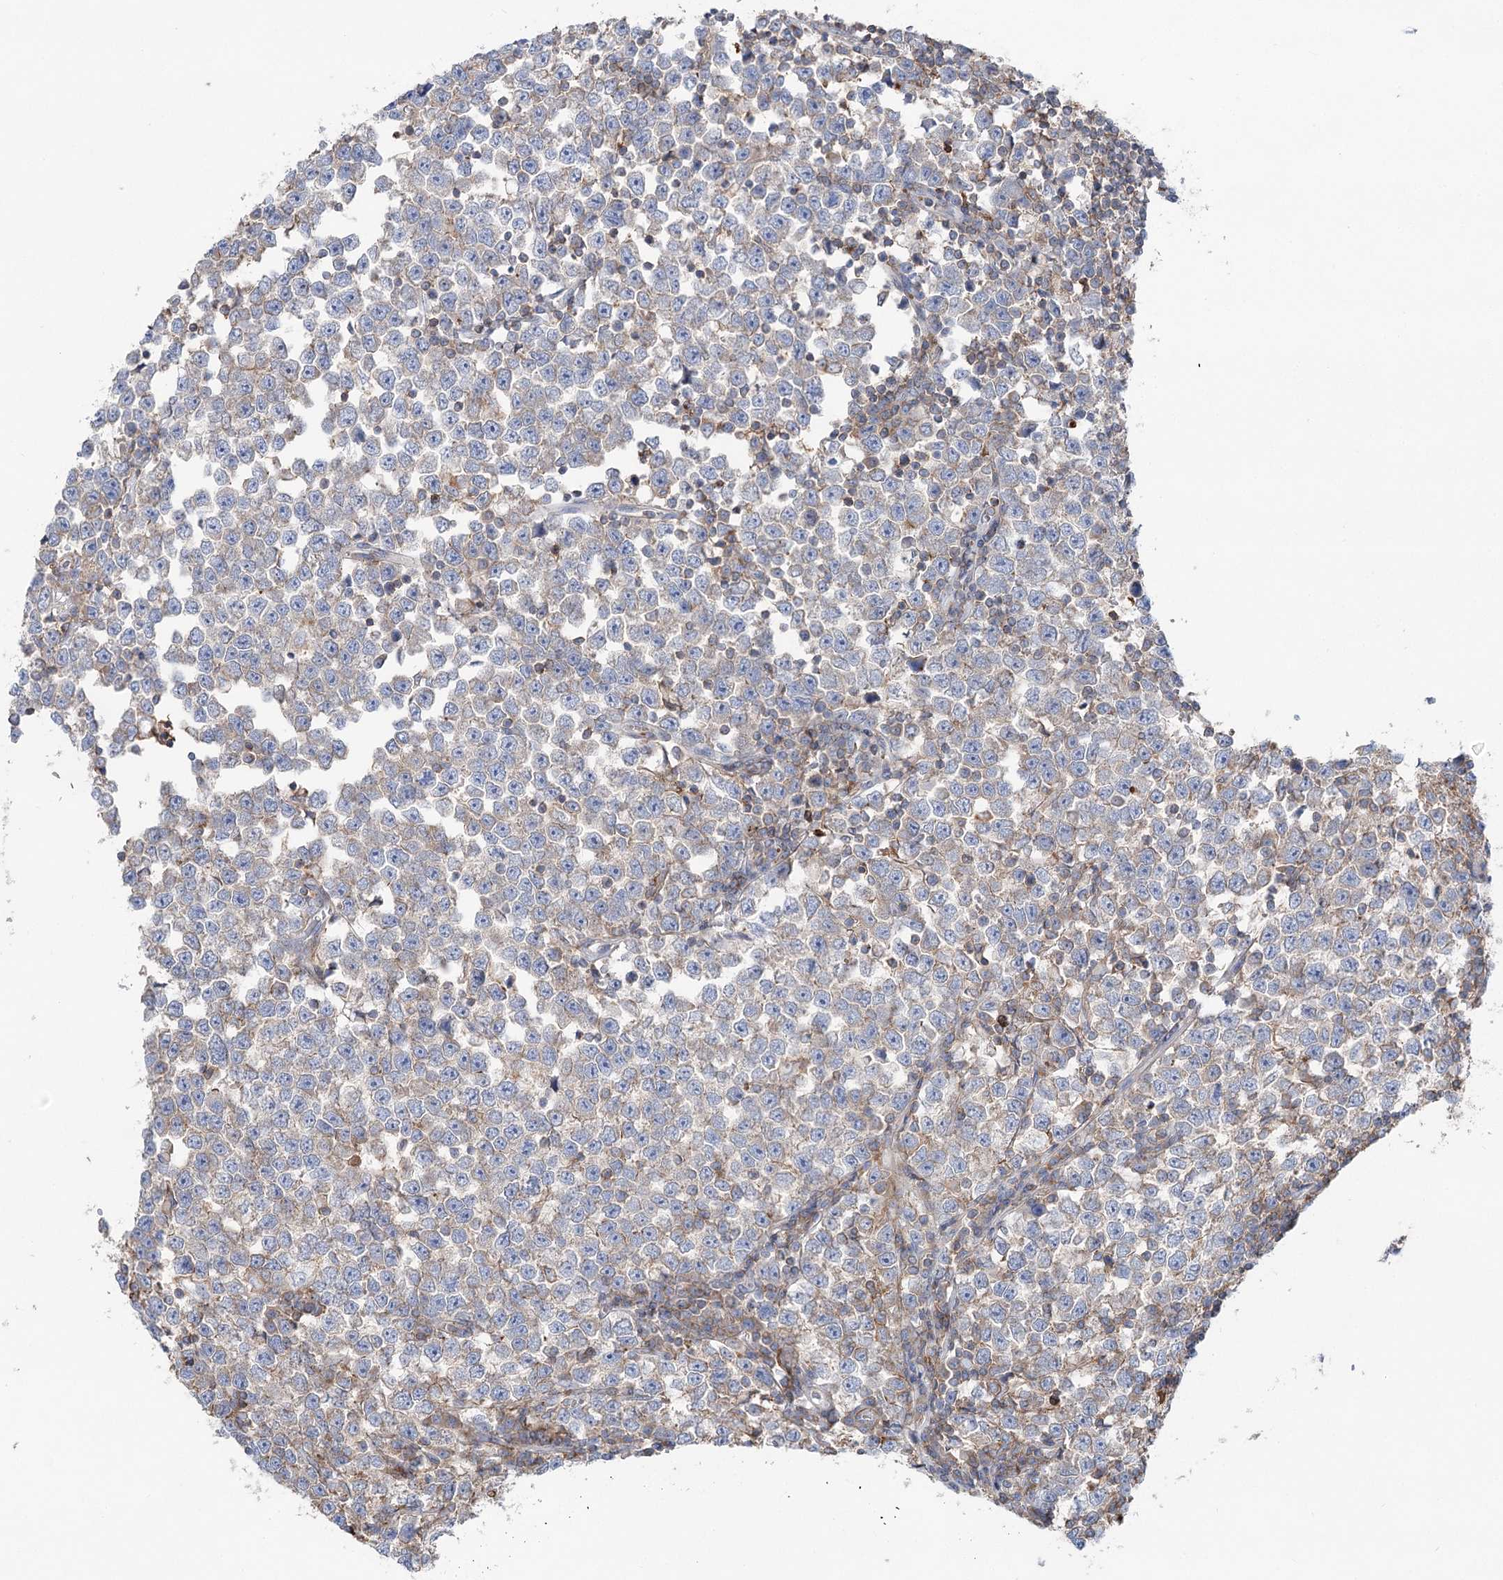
{"staining": {"intensity": "weak", "quantity": "25%-75%", "location": "cytoplasmic/membranous"}, "tissue": "testis cancer", "cell_type": "Tumor cells", "image_type": "cancer", "snomed": [{"axis": "morphology", "description": "Normal tissue, NOS"}, {"axis": "morphology", "description": "Seminoma, NOS"}, {"axis": "topography", "description": "Testis"}], "caption": "An immunohistochemistry (IHC) histopathology image of tumor tissue is shown. Protein staining in brown labels weak cytoplasmic/membranous positivity in testis cancer (seminoma) within tumor cells.", "gene": "LARP1B", "patient": {"sex": "male", "age": 43}}